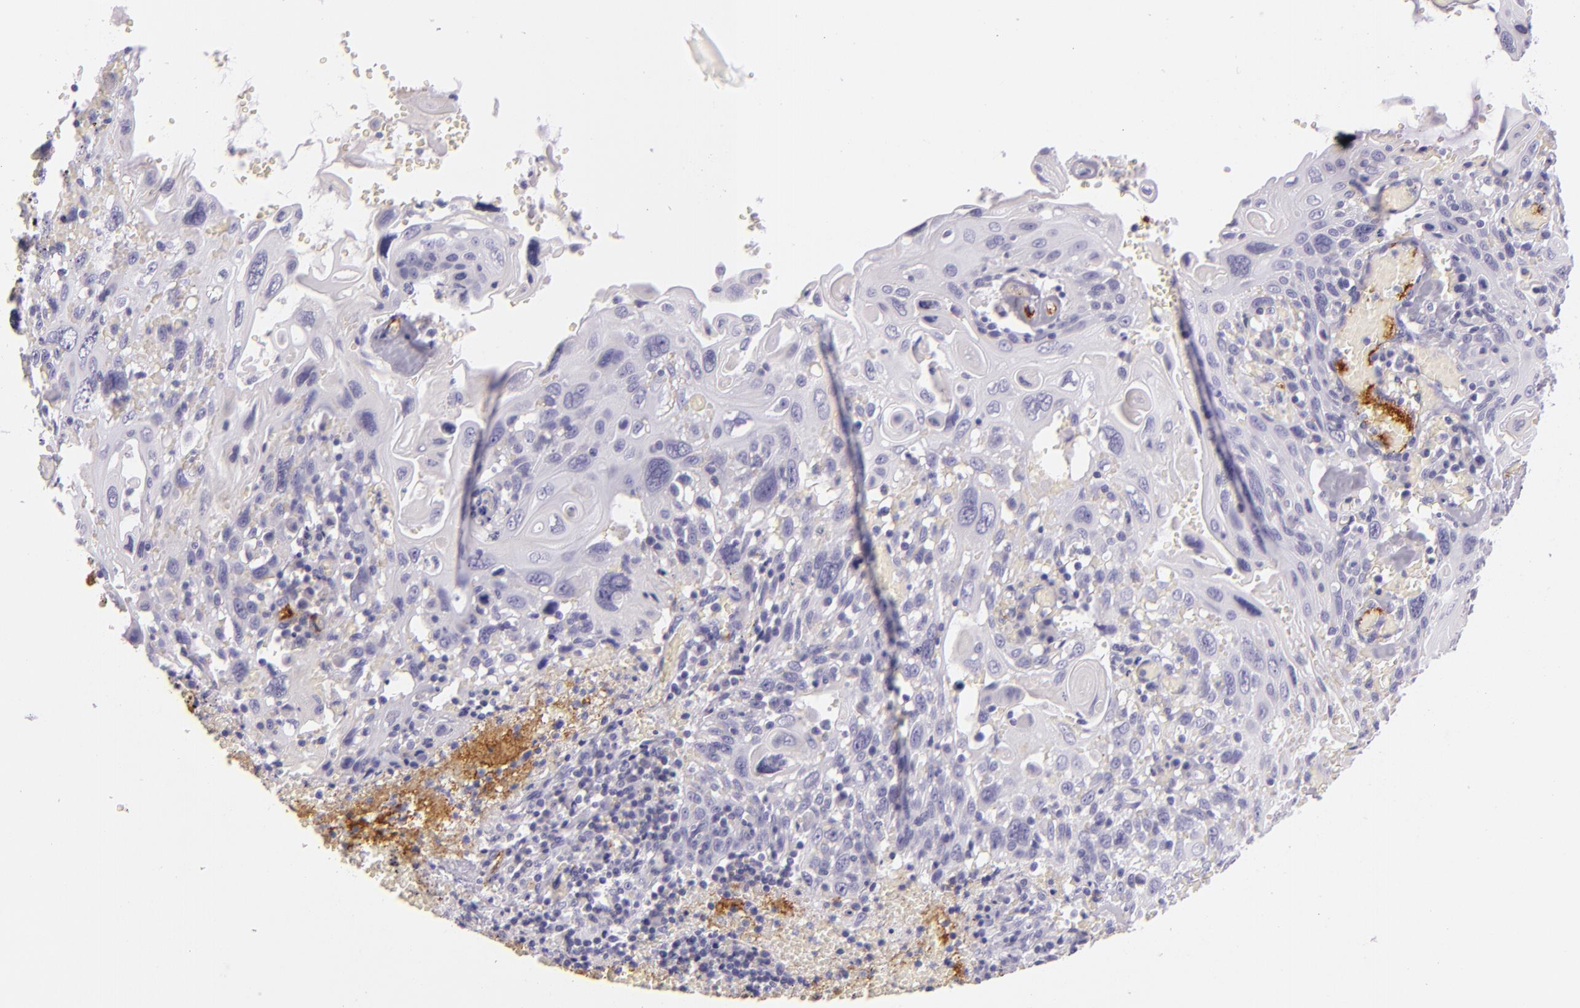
{"staining": {"intensity": "negative", "quantity": "none", "location": "none"}, "tissue": "cervical cancer", "cell_type": "Tumor cells", "image_type": "cancer", "snomed": [{"axis": "morphology", "description": "Squamous cell carcinoma, NOS"}, {"axis": "topography", "description": "Cervix"}], "caption": "Human squamous cell carcinoma (cervical) stained for a protein using immunohistochemistry exhibits no positivity in tumor cells.", "gene": "SELP", "patient": {"sex": "female", "age": 54}}